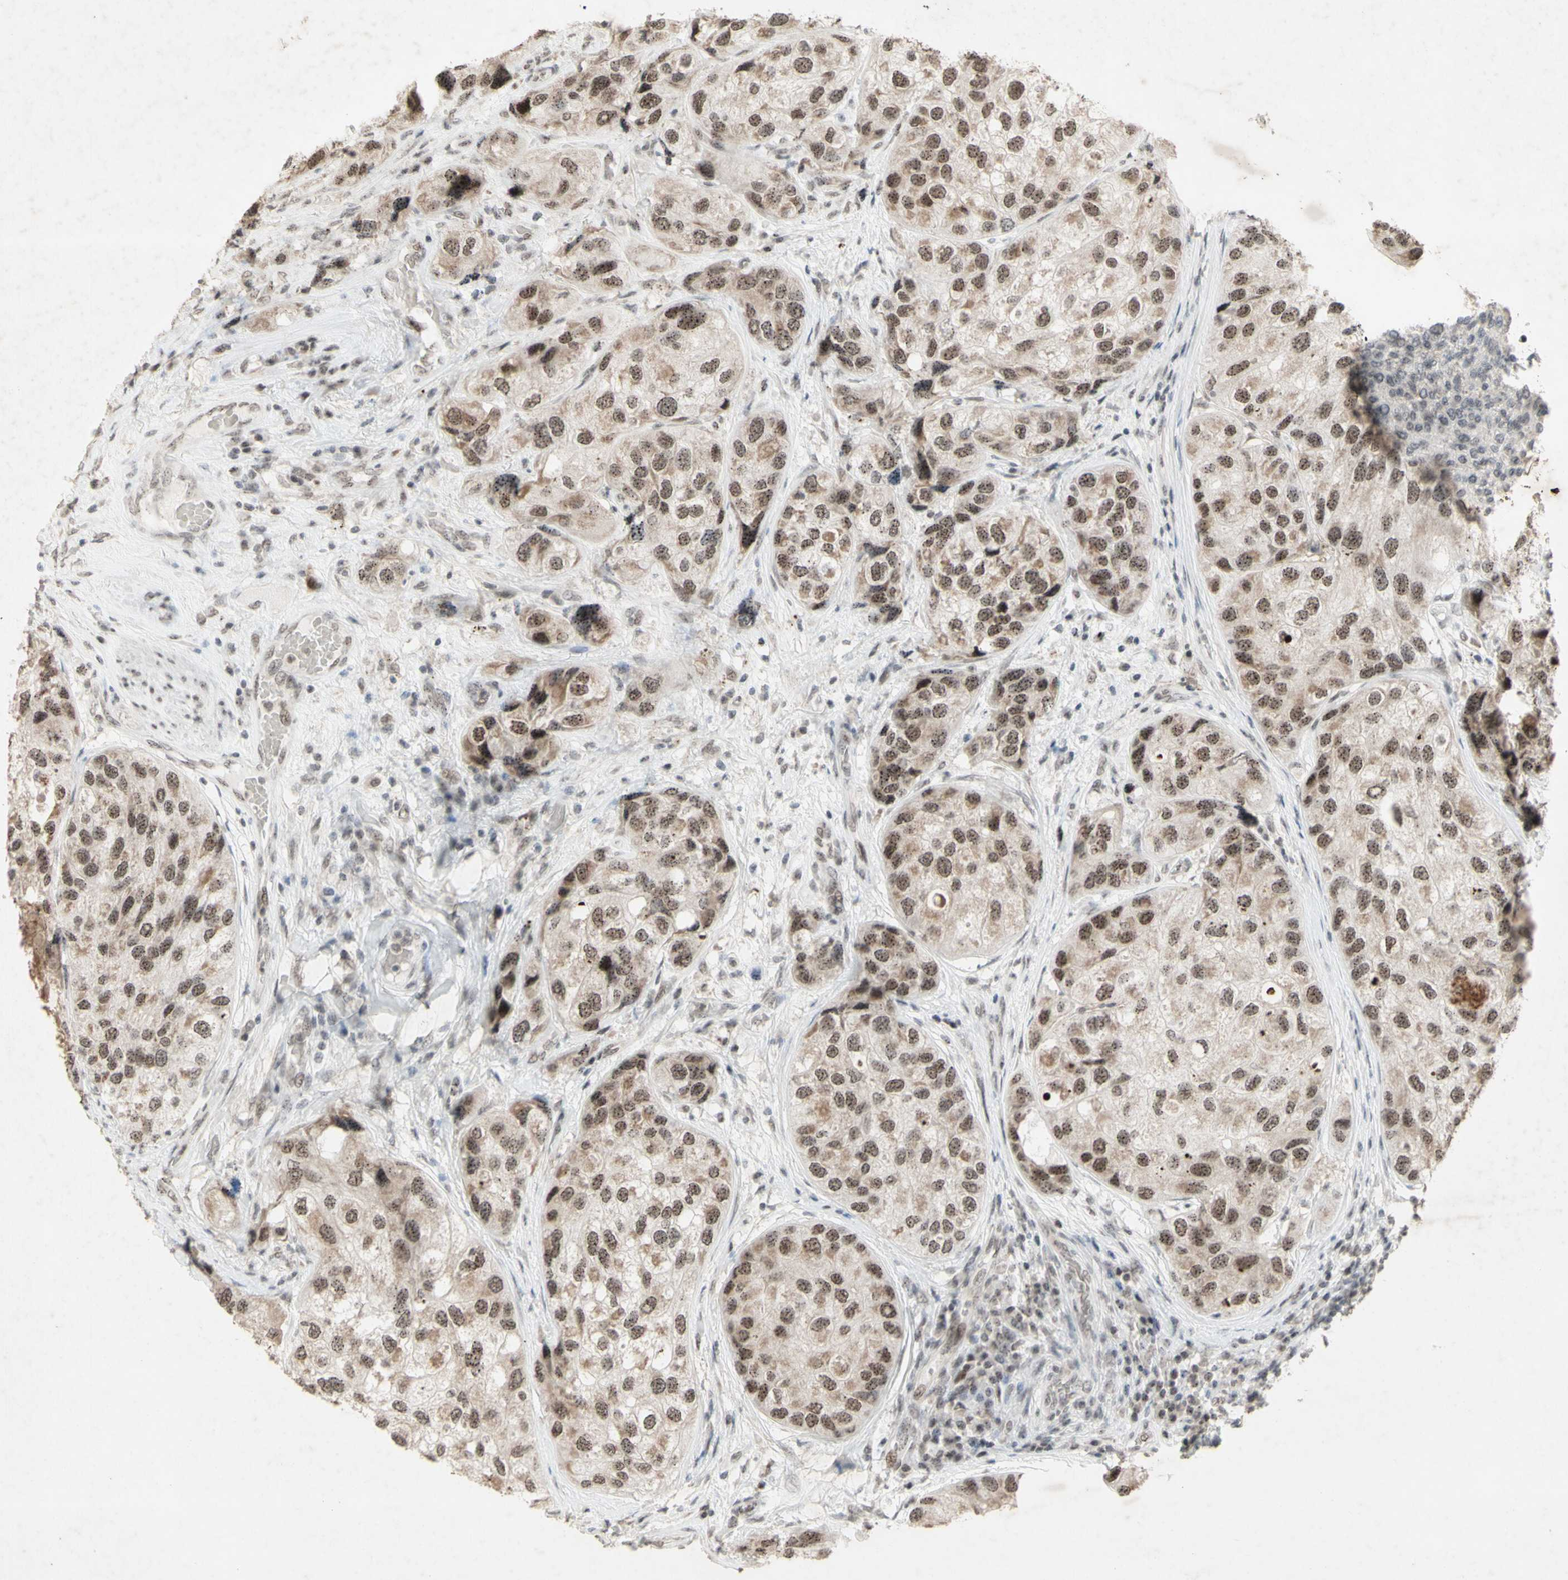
{"staining": {"intensity": "strong", "quantity": ">75%", "location": "cytoplasmic/membranous,nuclear"}, "tissue": "urothelial cancer", "cell_type": "Tumor cells", "image_type": "cancer", "snomed": [{"axis": "morphology", "description": "Urothelial carcinoma, High grade"}, {"axis": "topography", "description": "Urinary bladder"}], "caption": "This is an image of IHC staining of high-grade urothelial carcinoma, which shows strong staining in the cytoplasmic/membranous and nuclear of tumor cells.", "gene": "CENPB", "patient": {"sex": "female", "age": 64}}